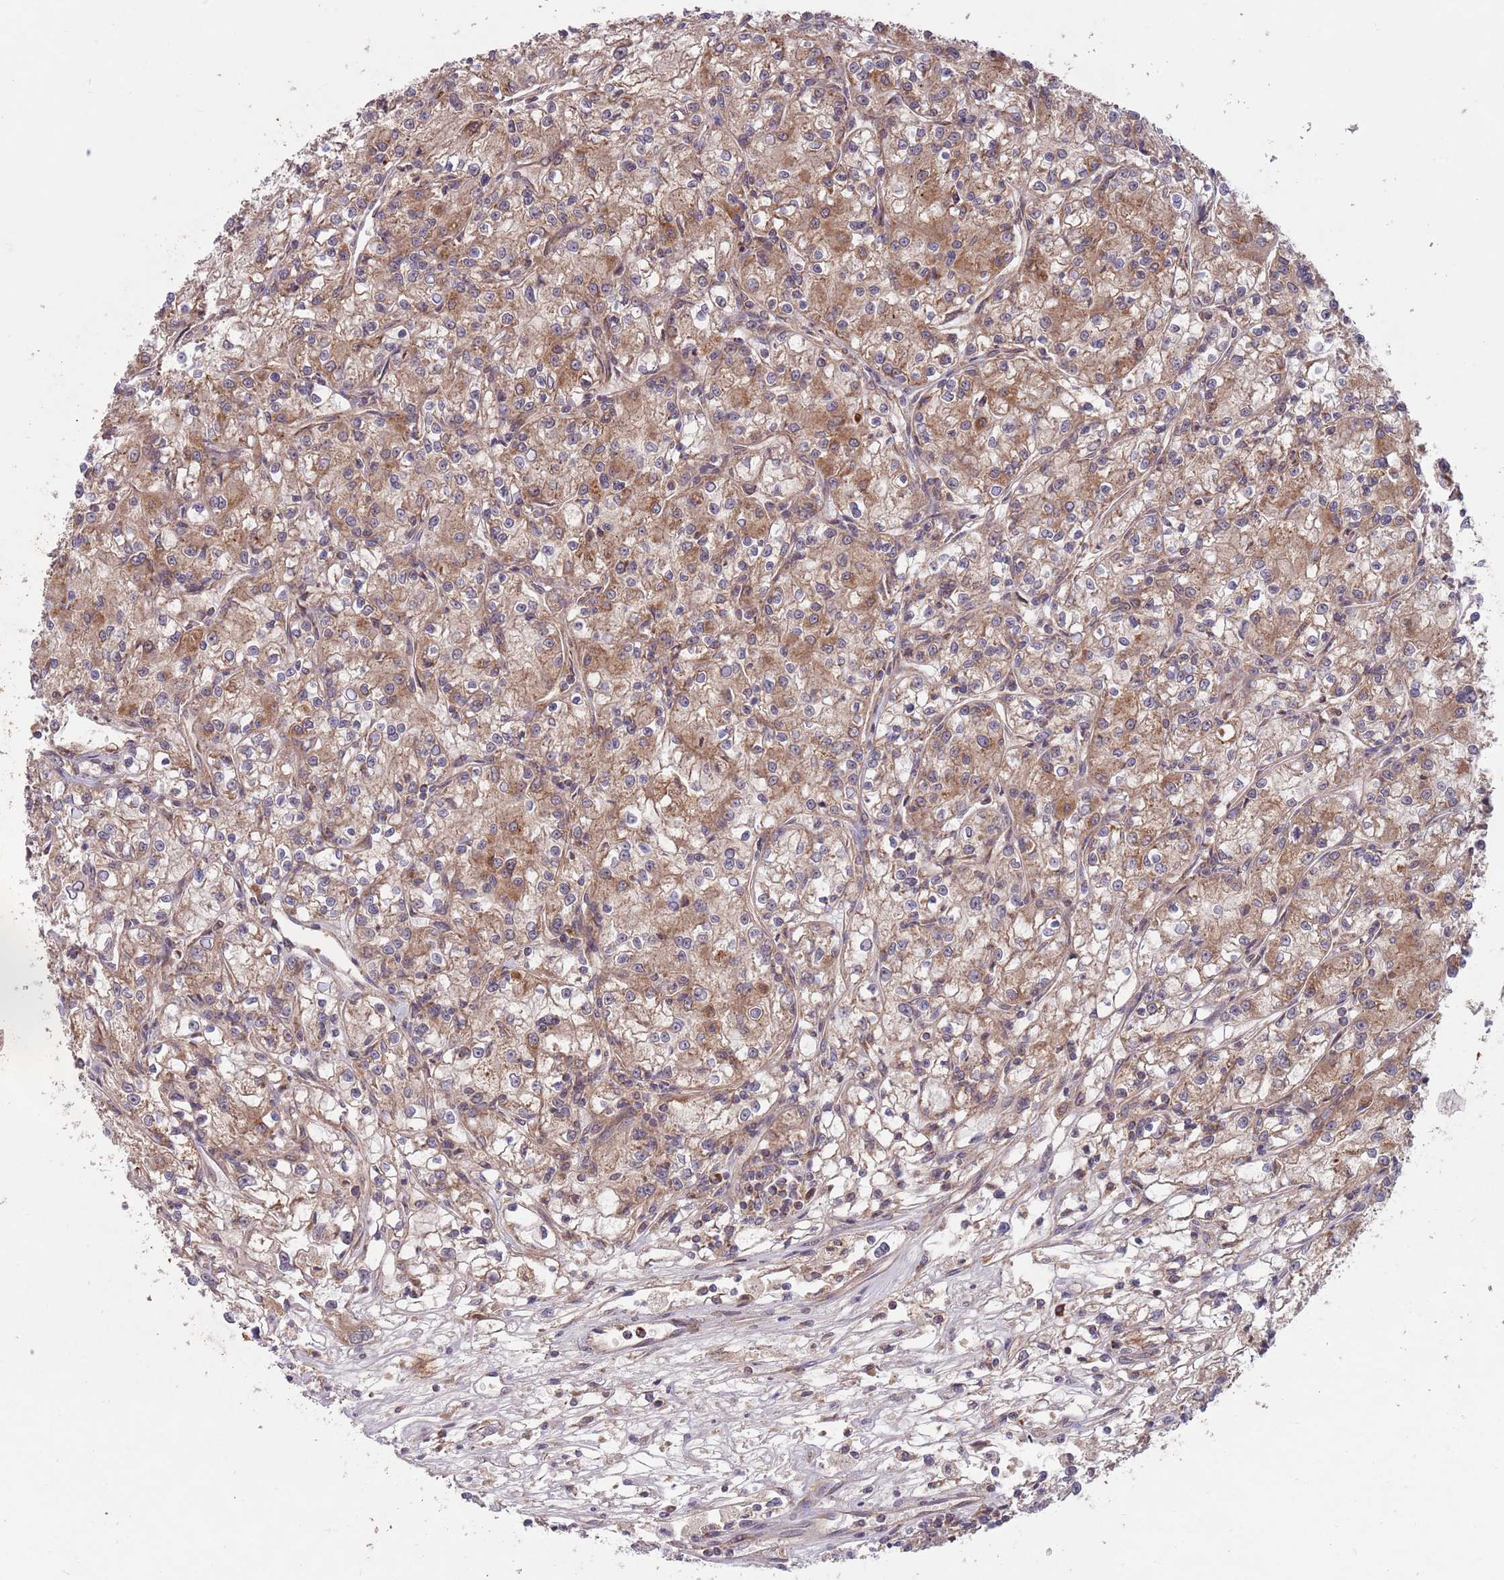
{"staining": {"intensity": "moderate", "quantity": ">75%", "location": "cytoplasmic/membranous"}, "tissue": "renal cancer", "cell_type": "Tumor cells", "image_type": "cancer", "snomed": [{"axis": "morphology", "description": "Adenocarcinoma, NOS"}, {"axis": "topography", "description": "Kidney"}], "caption": "IHC histopathology image of neoplastic tissue: adenocarcinoma (renal) stained using immunohistochemistry (IHC) exhibits medium levels of moderate protein expression localized specifically in the cytoplasmic/membranous of tumor cells, appearing as a cytoplasmic/membranous brown color.", "gene": "MFNG", "patient": {"sex": "female", "age": 59}}